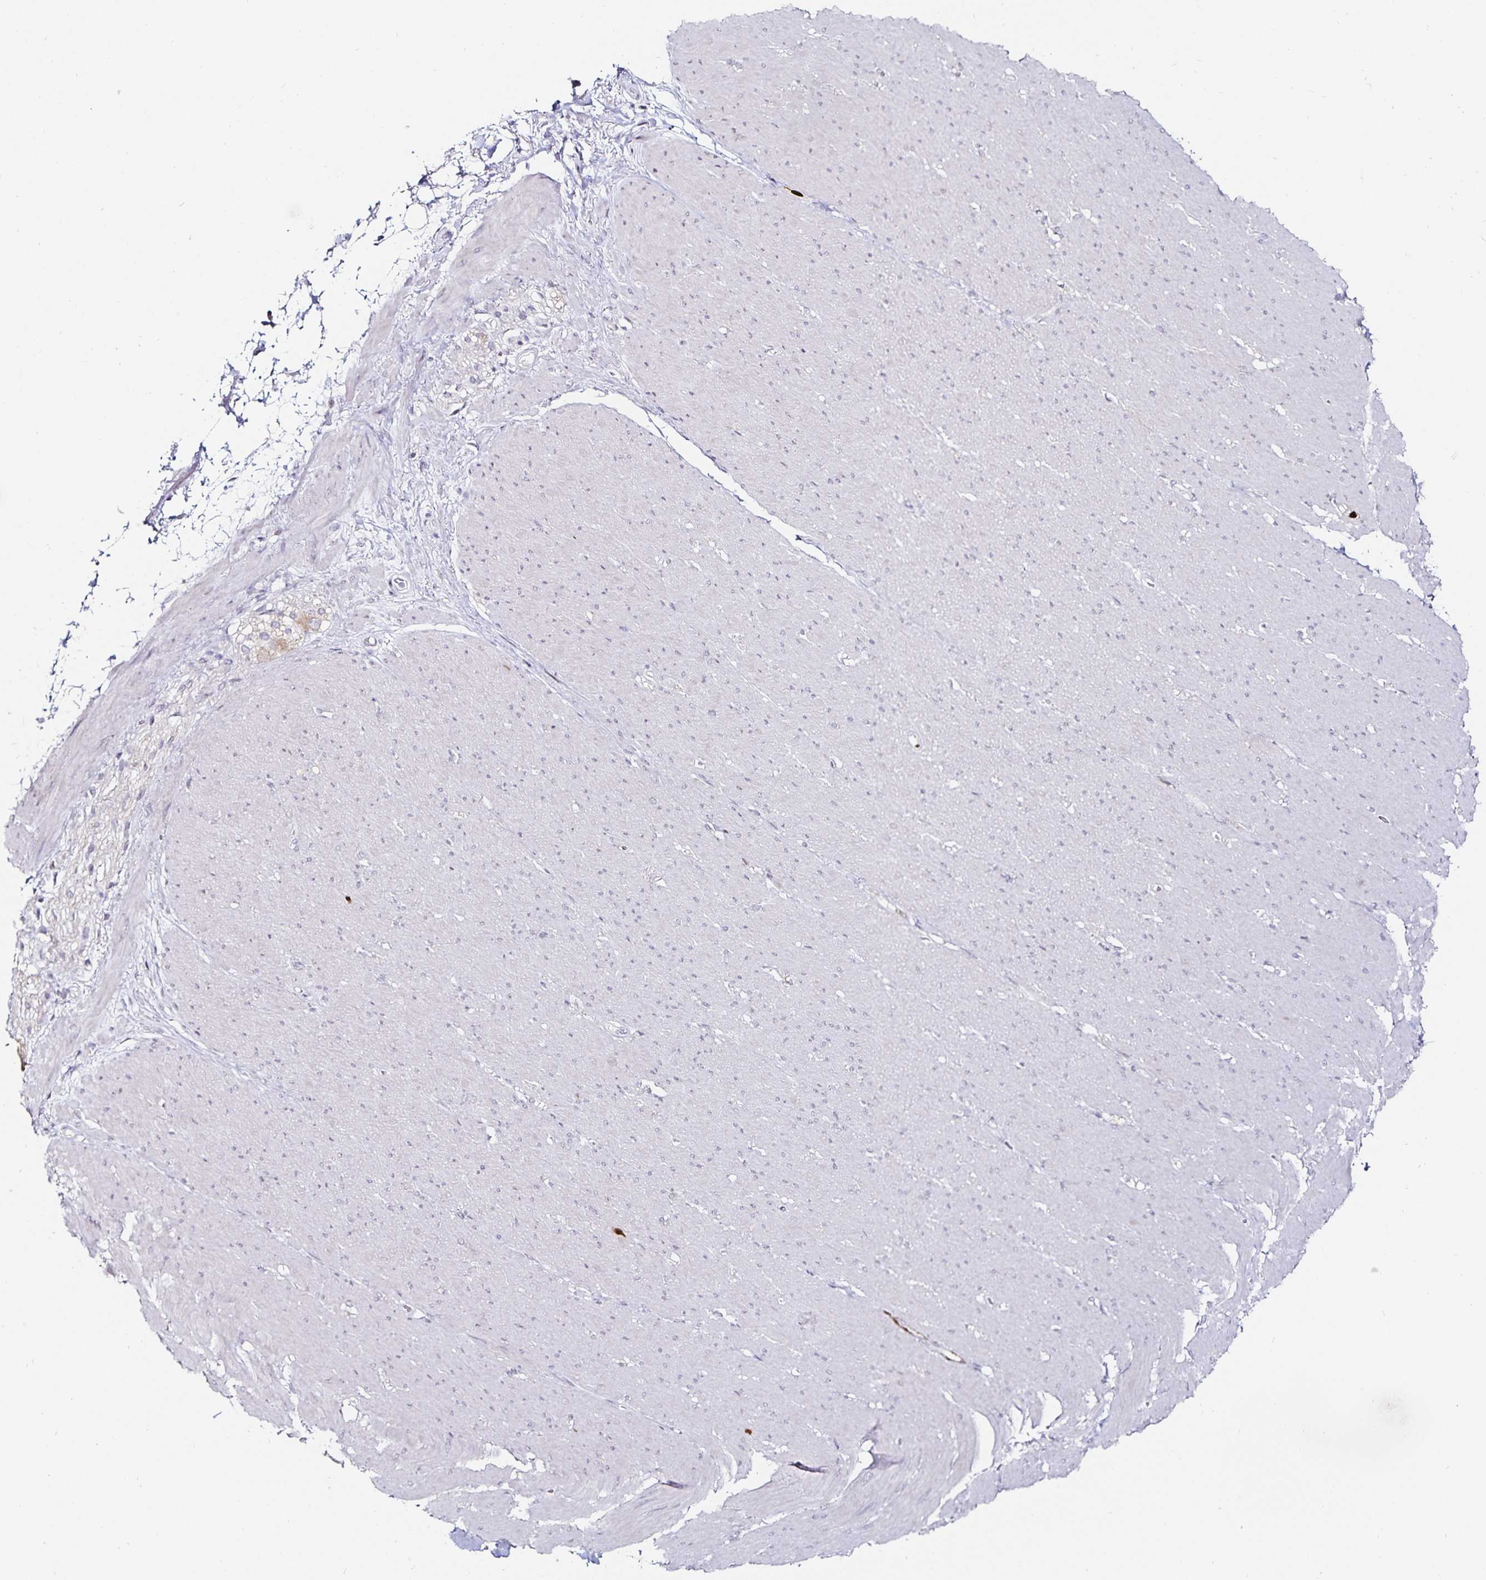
{"staining": {"intensity": "negative", "quantity": "none", "location": "none"}, "tissue": "smooth muscle", "cell_type": "Smooth muscle cells", "image_type": "normal", "snomed": [{"axis": "morphology", "description": "Normal tissue, NOS"}, {"axis": "topography", "description": "Smooth muscle"}, {"axis": "topography", "description": "Rectum"}], "caption": "Immunohistochemistry (IHC) image of normal smooth muscle stained for a protein (brown), which exhibits no positivity in smooth muscle cells.", "gene": "ANLN", "patient": {"sex": "male", "age": 53}}